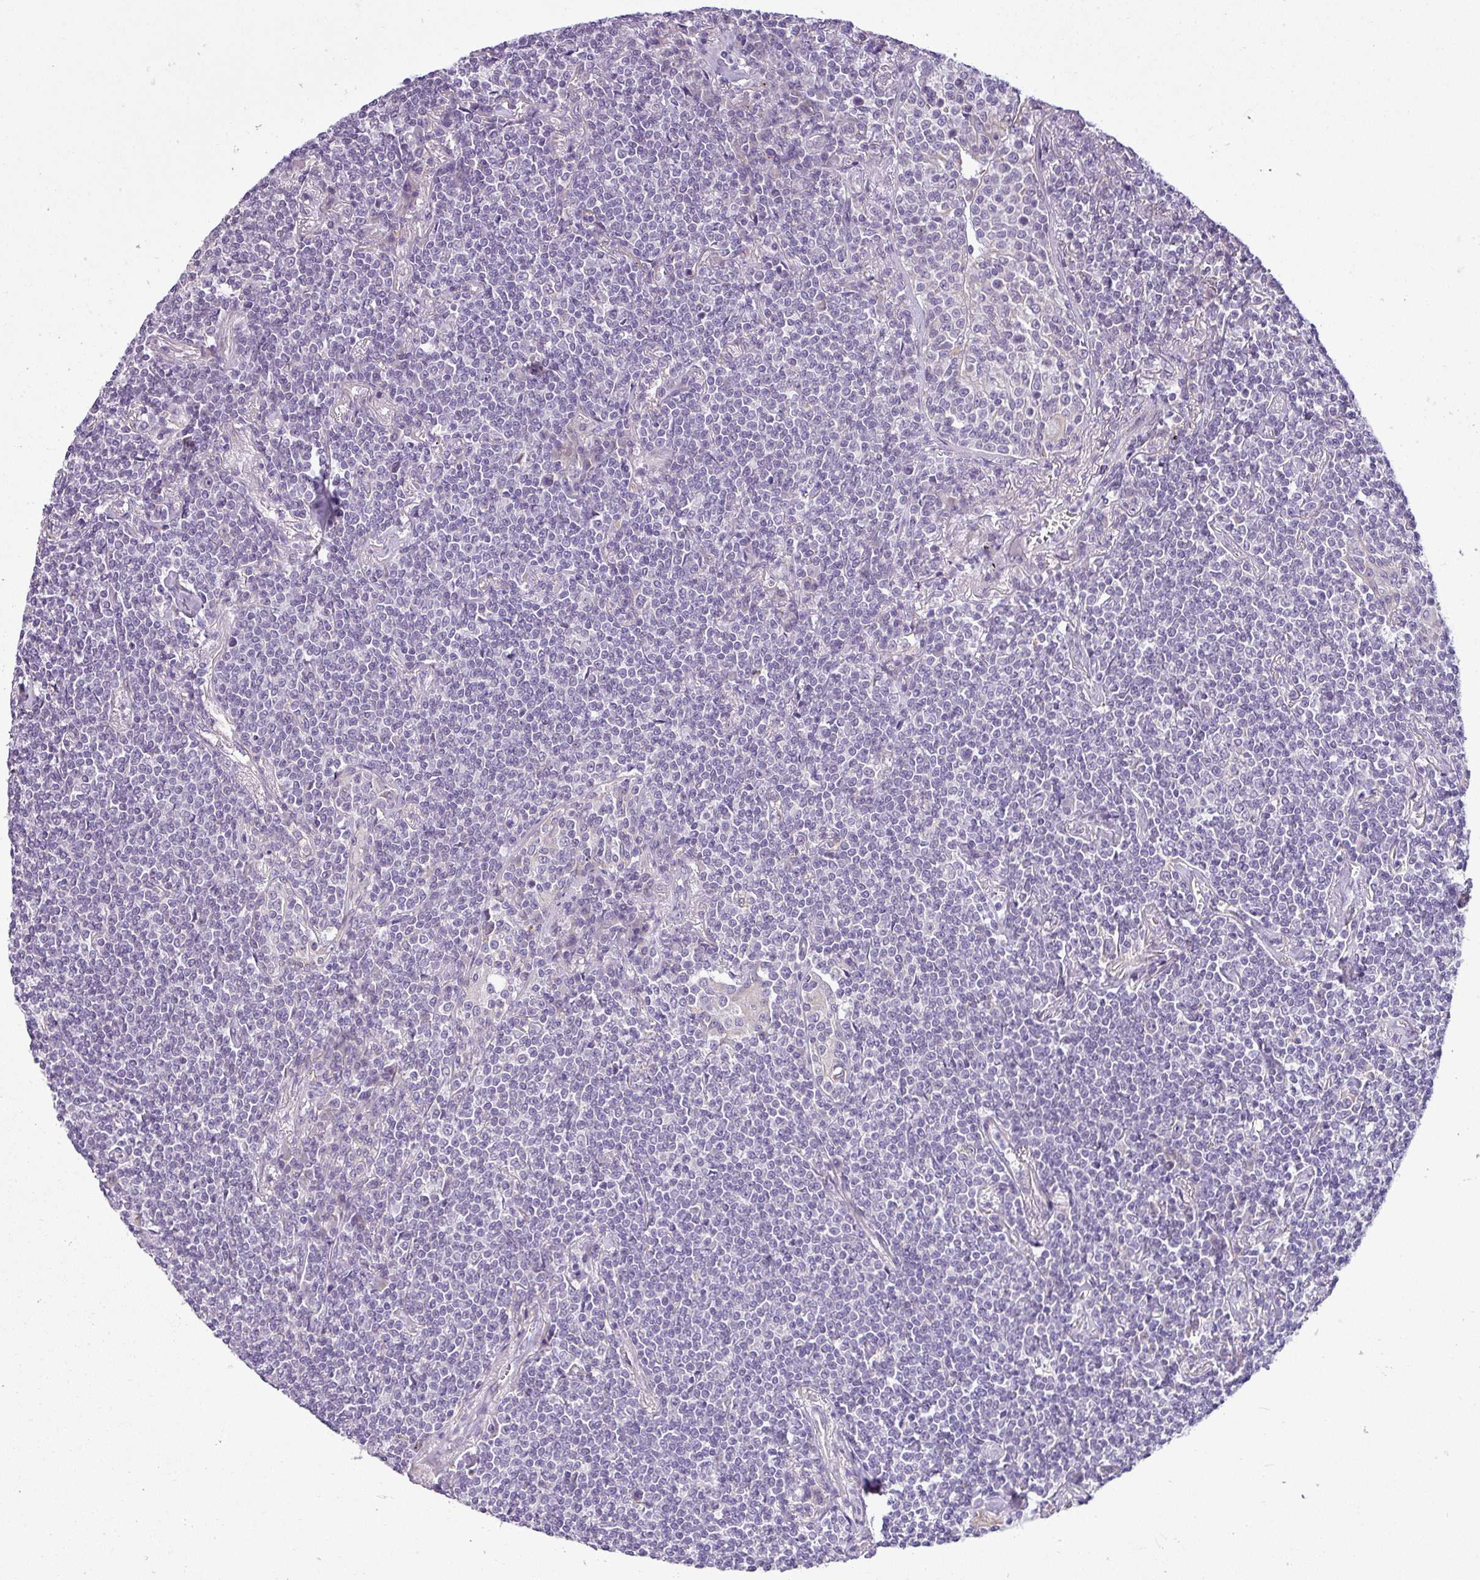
{"staining": {"intensity": "negative", "quantity": "none", "location": "none"}, "tissue": "lymphoma", "cell_type": "Tumor cells", "image_type": "cancer", "snomed": [{"axis": "morphology", "description": "Malignant lymphoma, non-Hodgkin's type, Low grade"}, {"axis": "topography", "description": "Lung"}], "caption": "Lymphoma stained for a protein using IHC shows no positivity tumor cells.", "gene": "TOR1AIP2", "patient": {"sex": "female", "age": 71}}